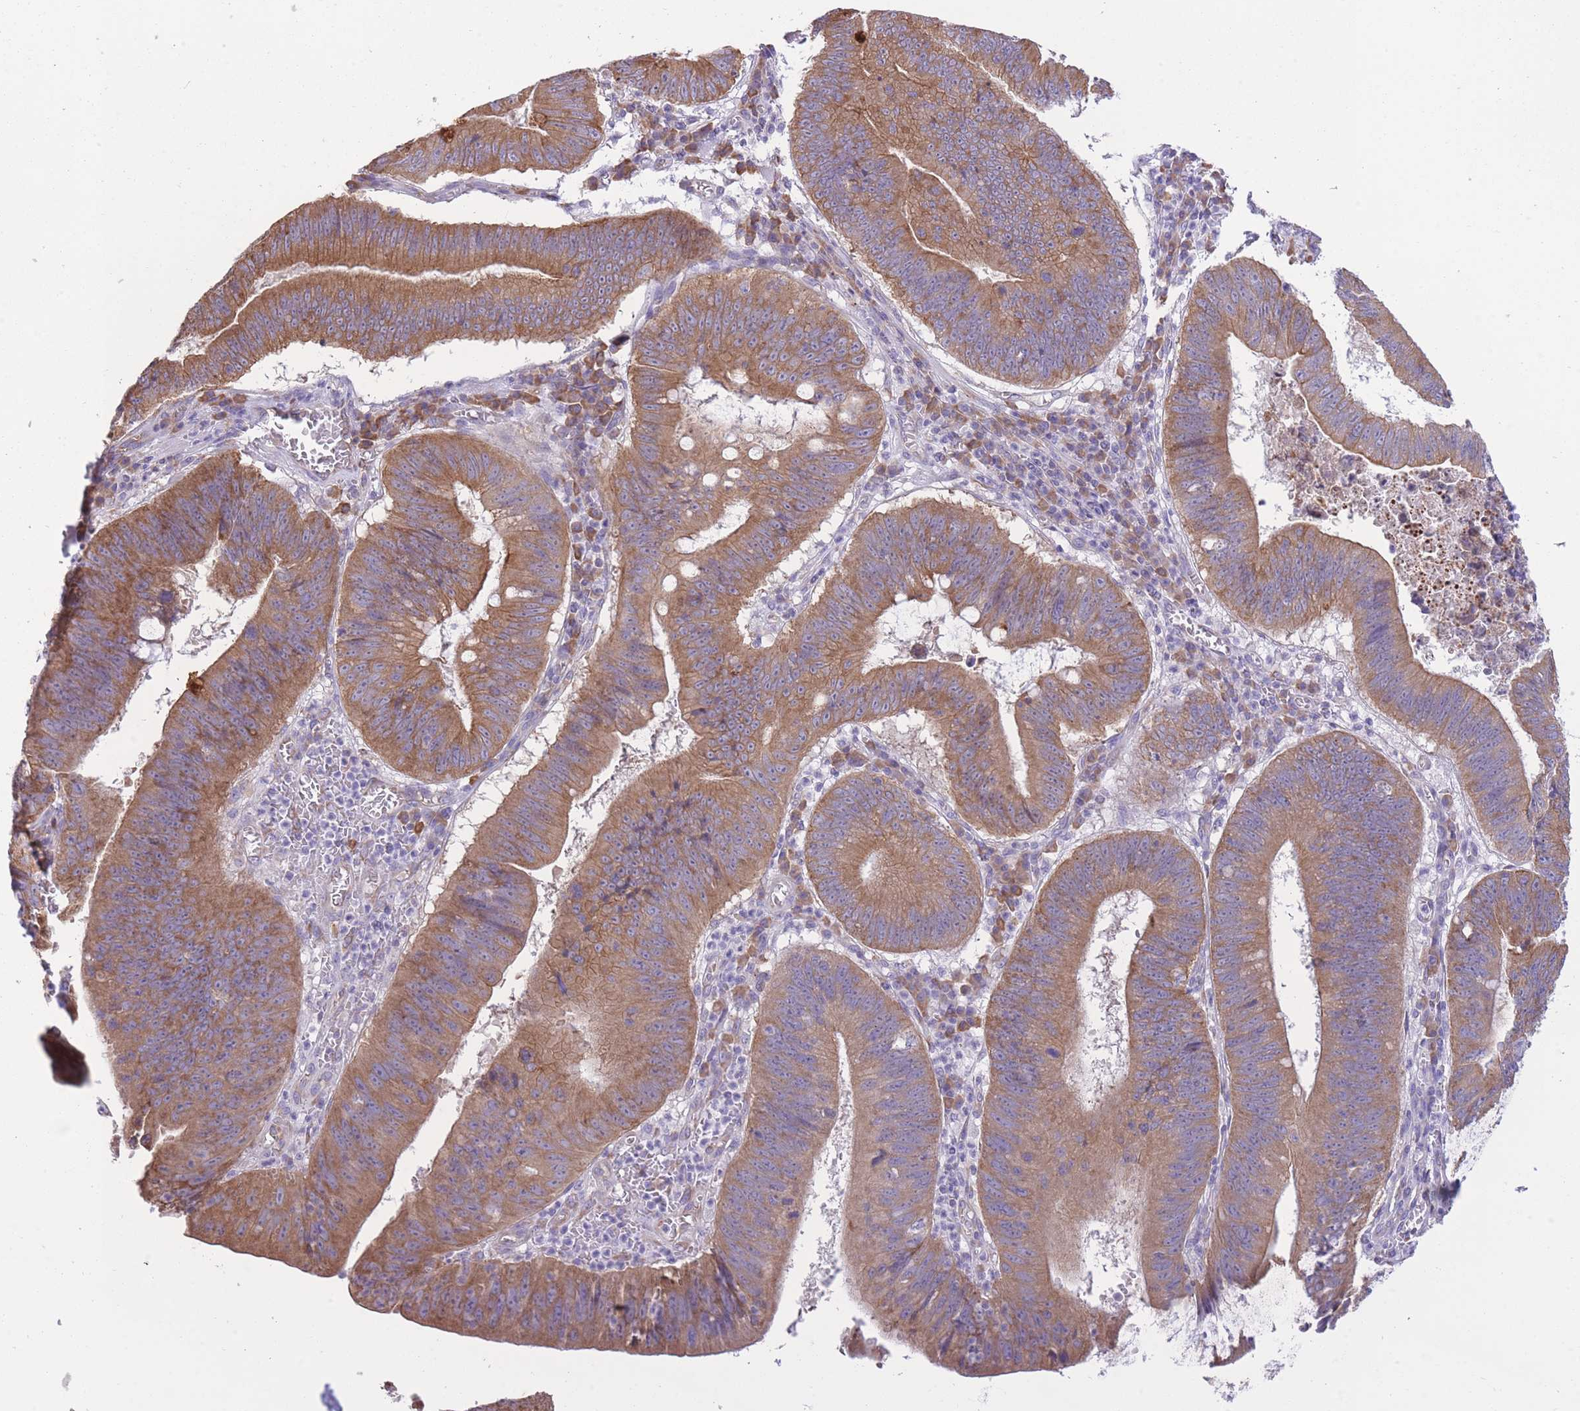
{"staining": {"intensity": "moderate", "quantity": ">75%", "location": "cytoplasmic/membranous"}, "tissue": "stomach cancer", "cell_type": "Tumor cells", "image_type": "cancer", "snomed": [{"axis": "morphology", "description": "Adenocarcinoma, NOS"}, {"axis": "topography", "description": "Stomach"}], "caption": "About >75% of tumor cells in human adenocarcinoma (stomach) reveal moderate cytoplasmic/membranous protein expression as visualized by brown immunohistochemical staining.", "gene": "ZNF501", "patient": {"sex": "male", "age": 59}}